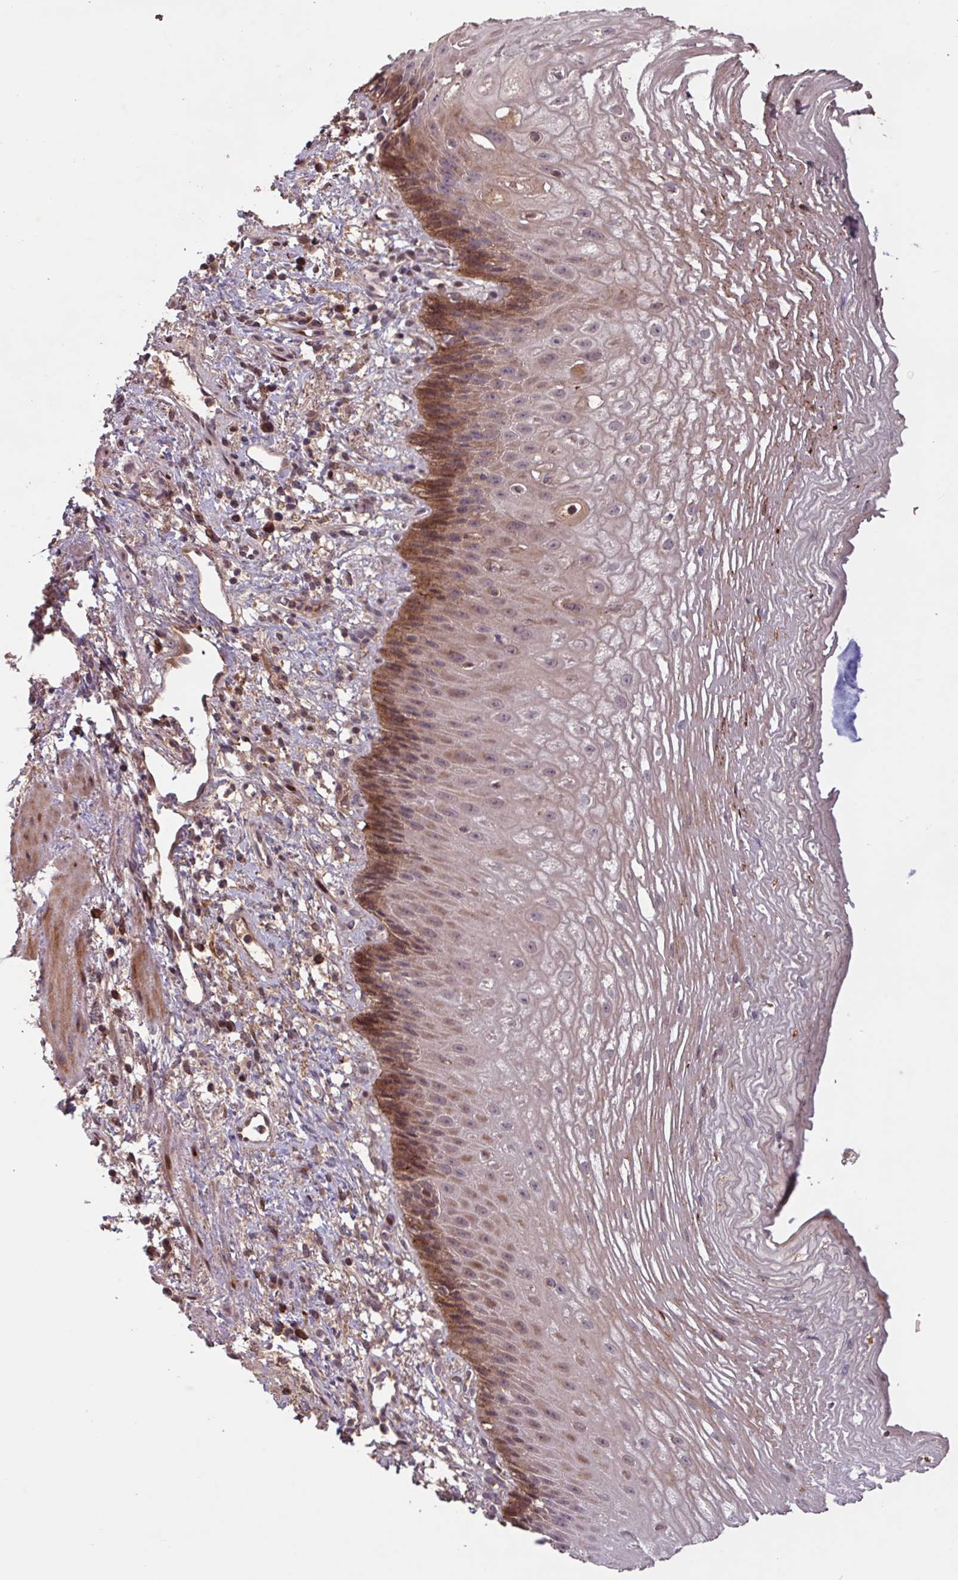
{"staining": {"intensity": "strong", "quantity": "25%-75%", "location": "cytoplasmic/membranous"}, "tissue": "esophagus", "cell_type": "Squamous epithelial cells", "image_type": "normal", "snomed": [{"axis": "morphology", "description": "Normal tissue, NOS"}, {"axis": "topography", "description": "Esophagus"}], "caption": "Benign esophagus exhibits strong cytoplasmic/membranous positivity in approximately 25%-75% of squamous epithelial cells, visualized by immunohistochemistry. (Brightfield microscopy of DAB IHC at high magnification).", "gene": "TMEM88", "patient": {"sex": "male", "age": 60}}